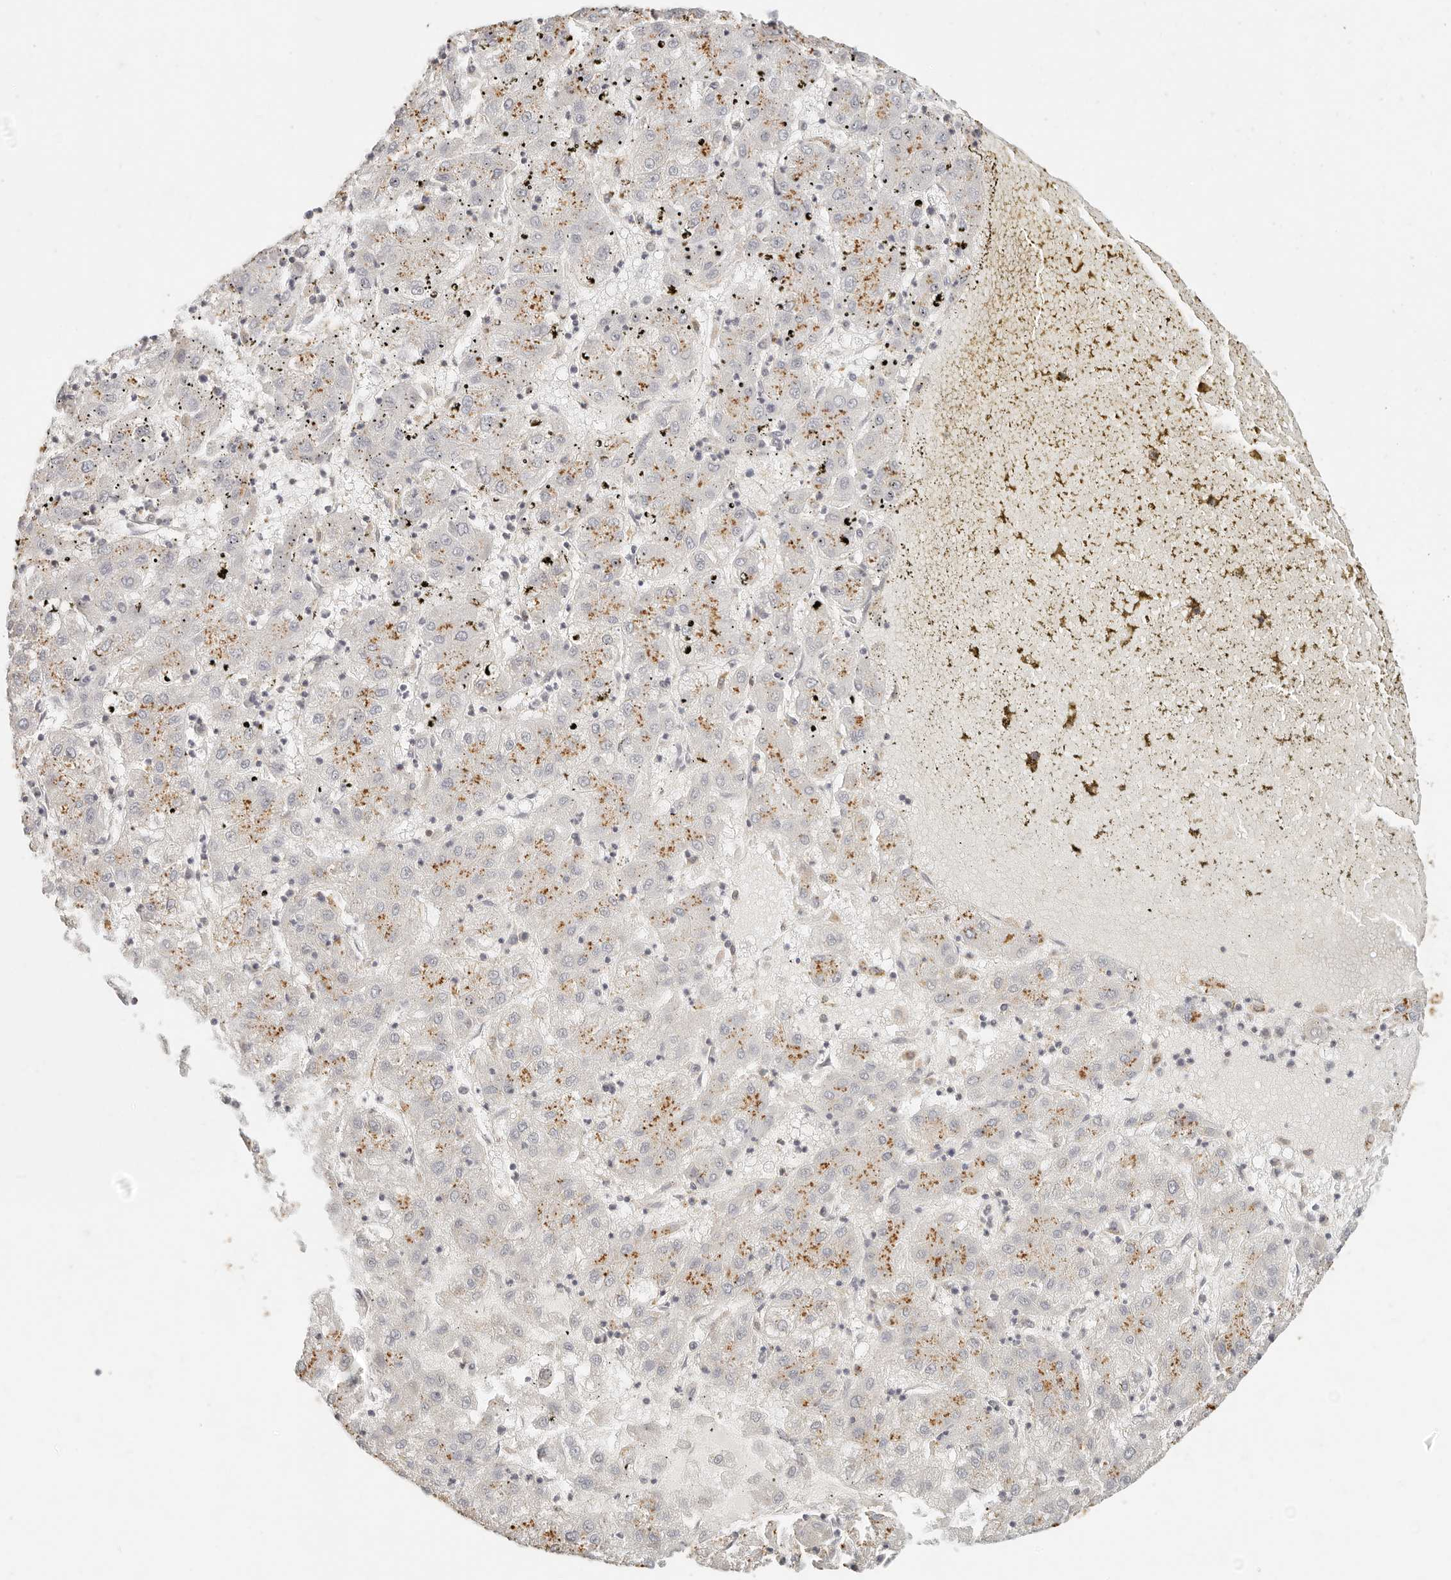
{"staining": {"intensity": "moderate", "quantity": "25%-75%", "location": "cytoplasmic/membranous"}, "tissue": "liver cancer", "cell_type": "Tumor cells", "image_type": "cancer", "snomed": [{"axis": "morphology", "description": "Carcinoma, Hepatocellular, NOS"}, {"axis": "topography", "description": "Liver"}], "caption": "Immunohistochemical staining of human liver hepatocellular carcinoma demonstrates medium levels of moderate cytoplasmic/membranous protein positivity in about 25%-75% of tumor cells.", "gene": "CNMD", "patient": {"sex": "male", "age": 72}}